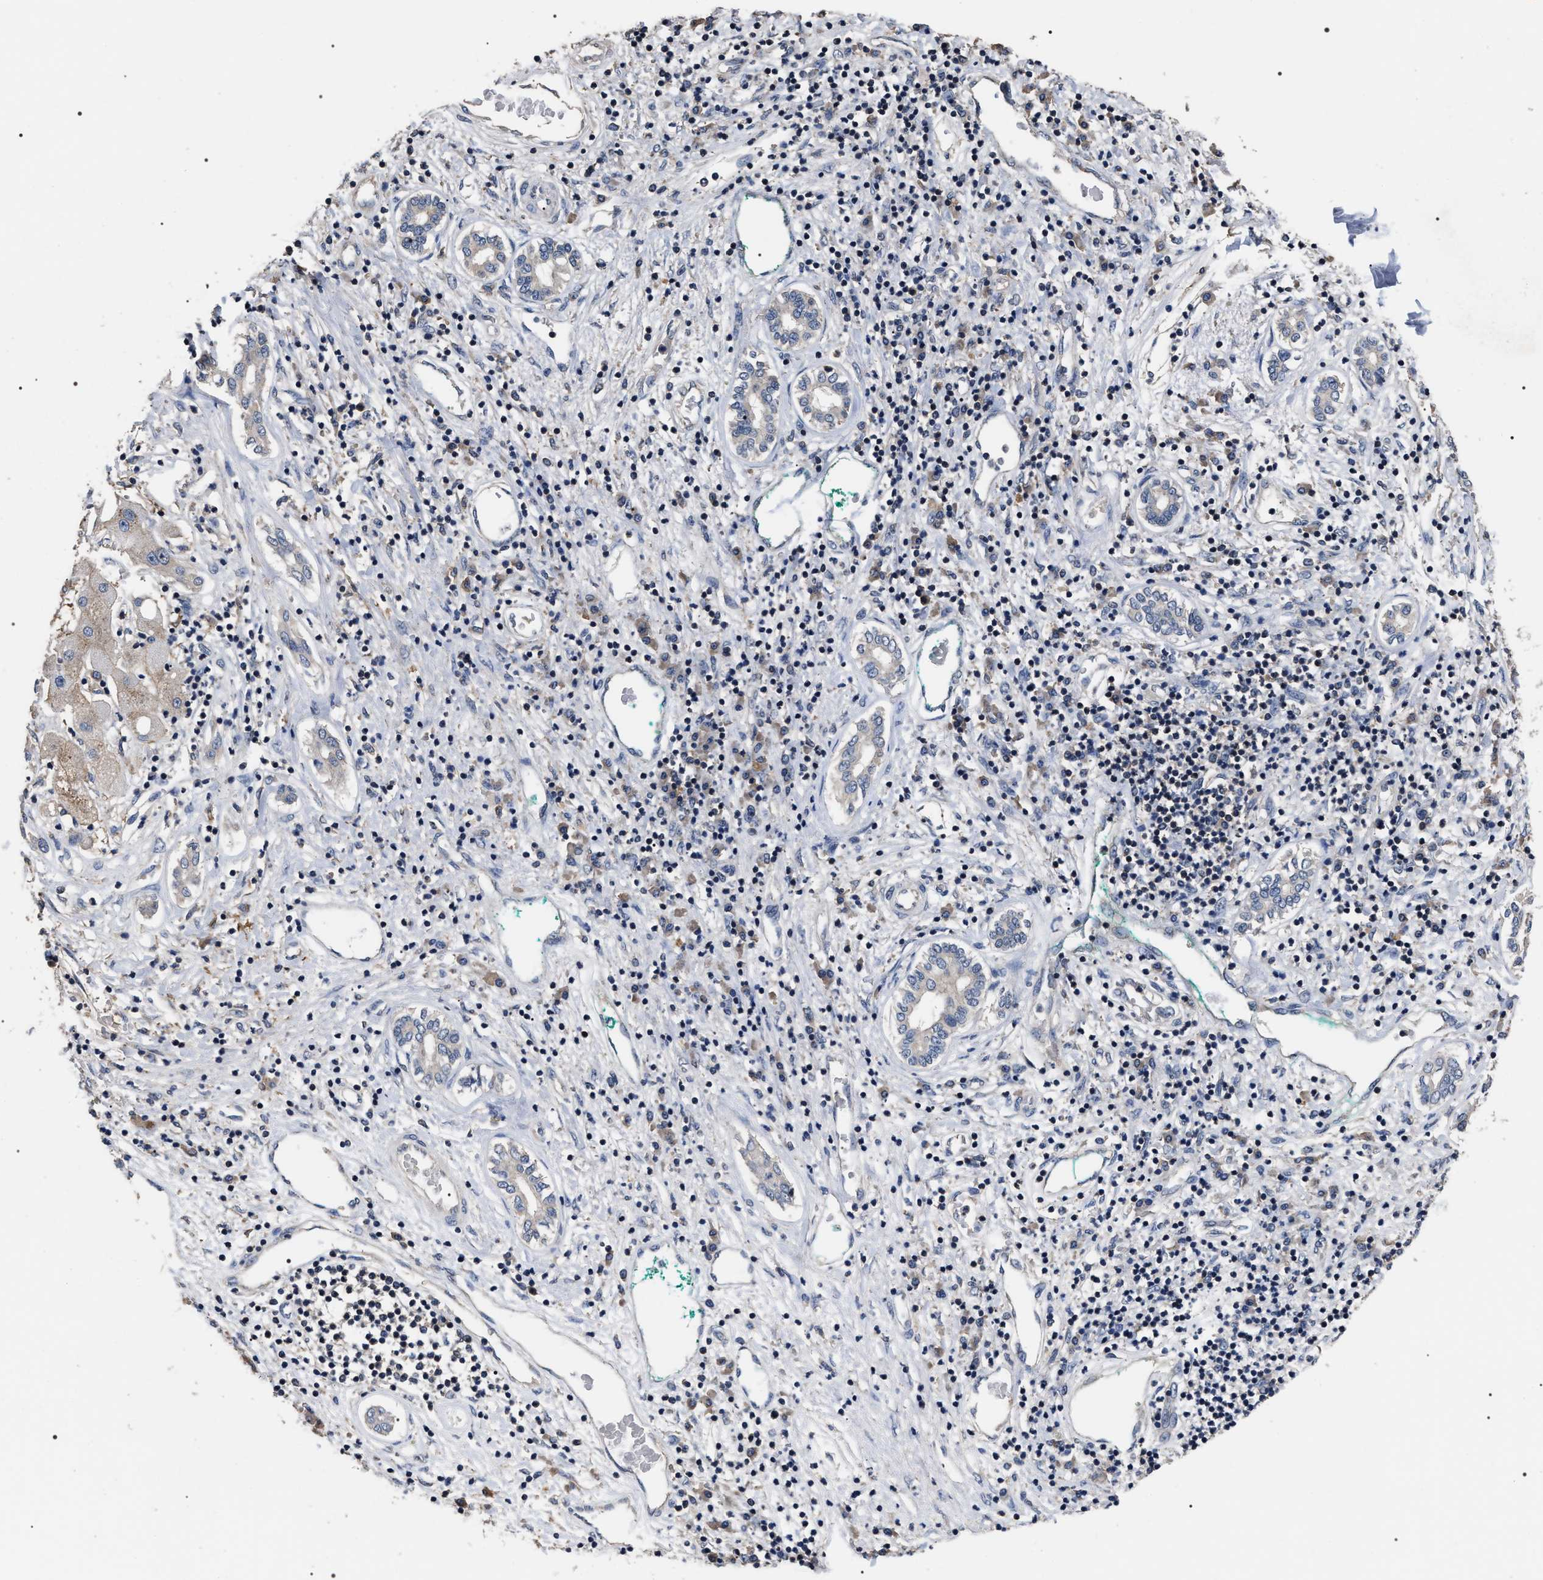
{"staining": {"intensity": "negative", "quantity": "none", "location": "none"}, "tissue": "liver cancer", "cell_type": "Tumor cells", "image_type": "cancer", "snomed": [{"axis": "morphology", "description": "Carcinoma, Hepatocellular, NOS"}, {"axis": "topography", "description": "Liver"}], "caption": "The micrograph demonstrates no staining of tumor cells in liver cancer. (DAB IHC visualized using brightfield microscopy, high magnification).", "gene": "UPF3A", "patient": {"sex": "male", "age": 65}}